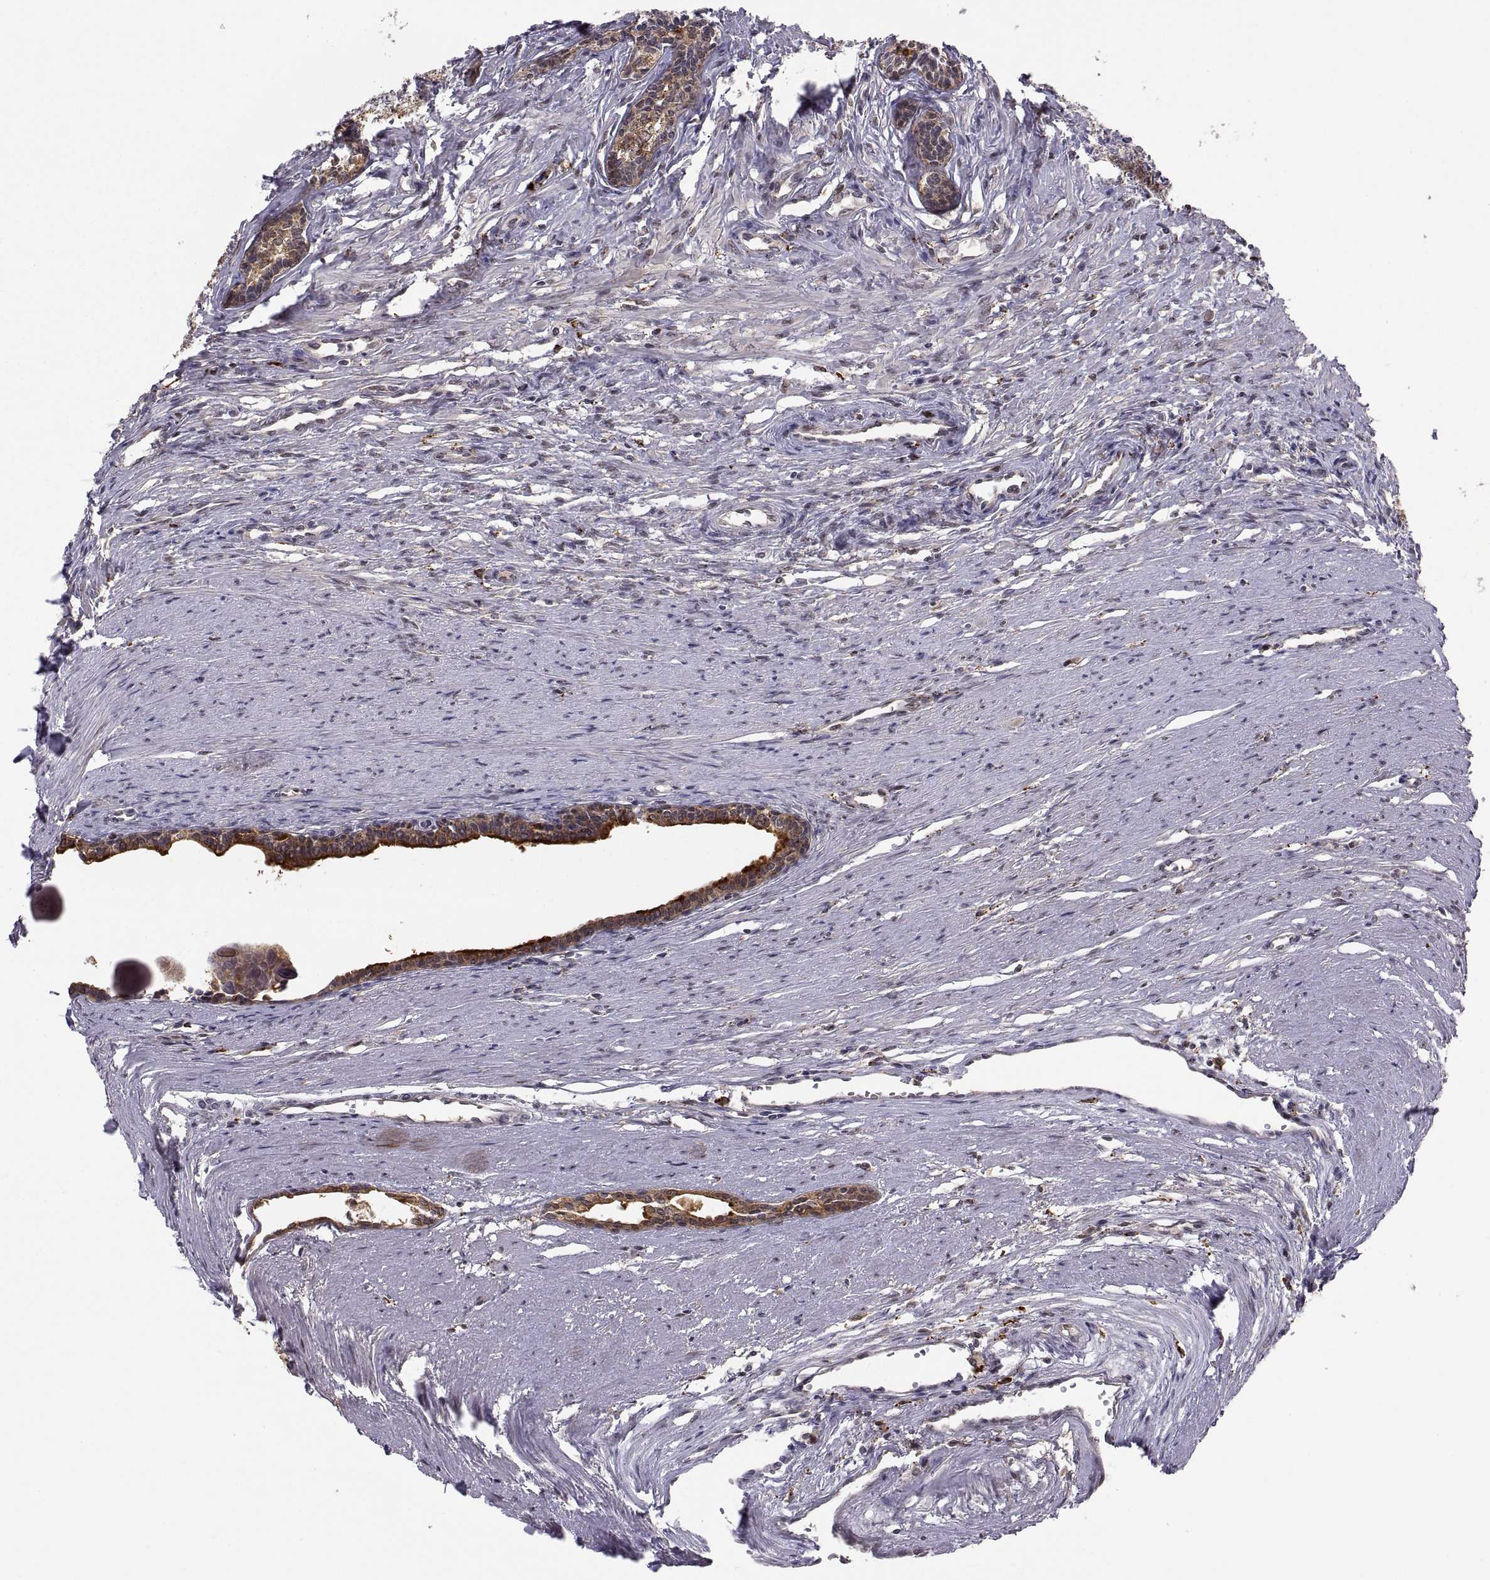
{"staining": {"intensity": "strong", "quantity": ">75%", "location": "cytoplasmic/membranous"}, "tissue": "prostate", "cell_type": "Glandular cells", "image_type": "normal", "snomed": [{"axis": "morphology", "description": "Normal tissue, NOS"}, {"axis": "topography", "description": "Prostate"}], "caption": "Immunohistochemistry (DAB (3,3'-diaminobenzidine)) staining of benign prostate demonstrates strong cytoplasmic/membranous protein expression in approximately >75% of glandular cells.", "gene": "PSMC2", "patient": {"sex": "male", "age": 60}}